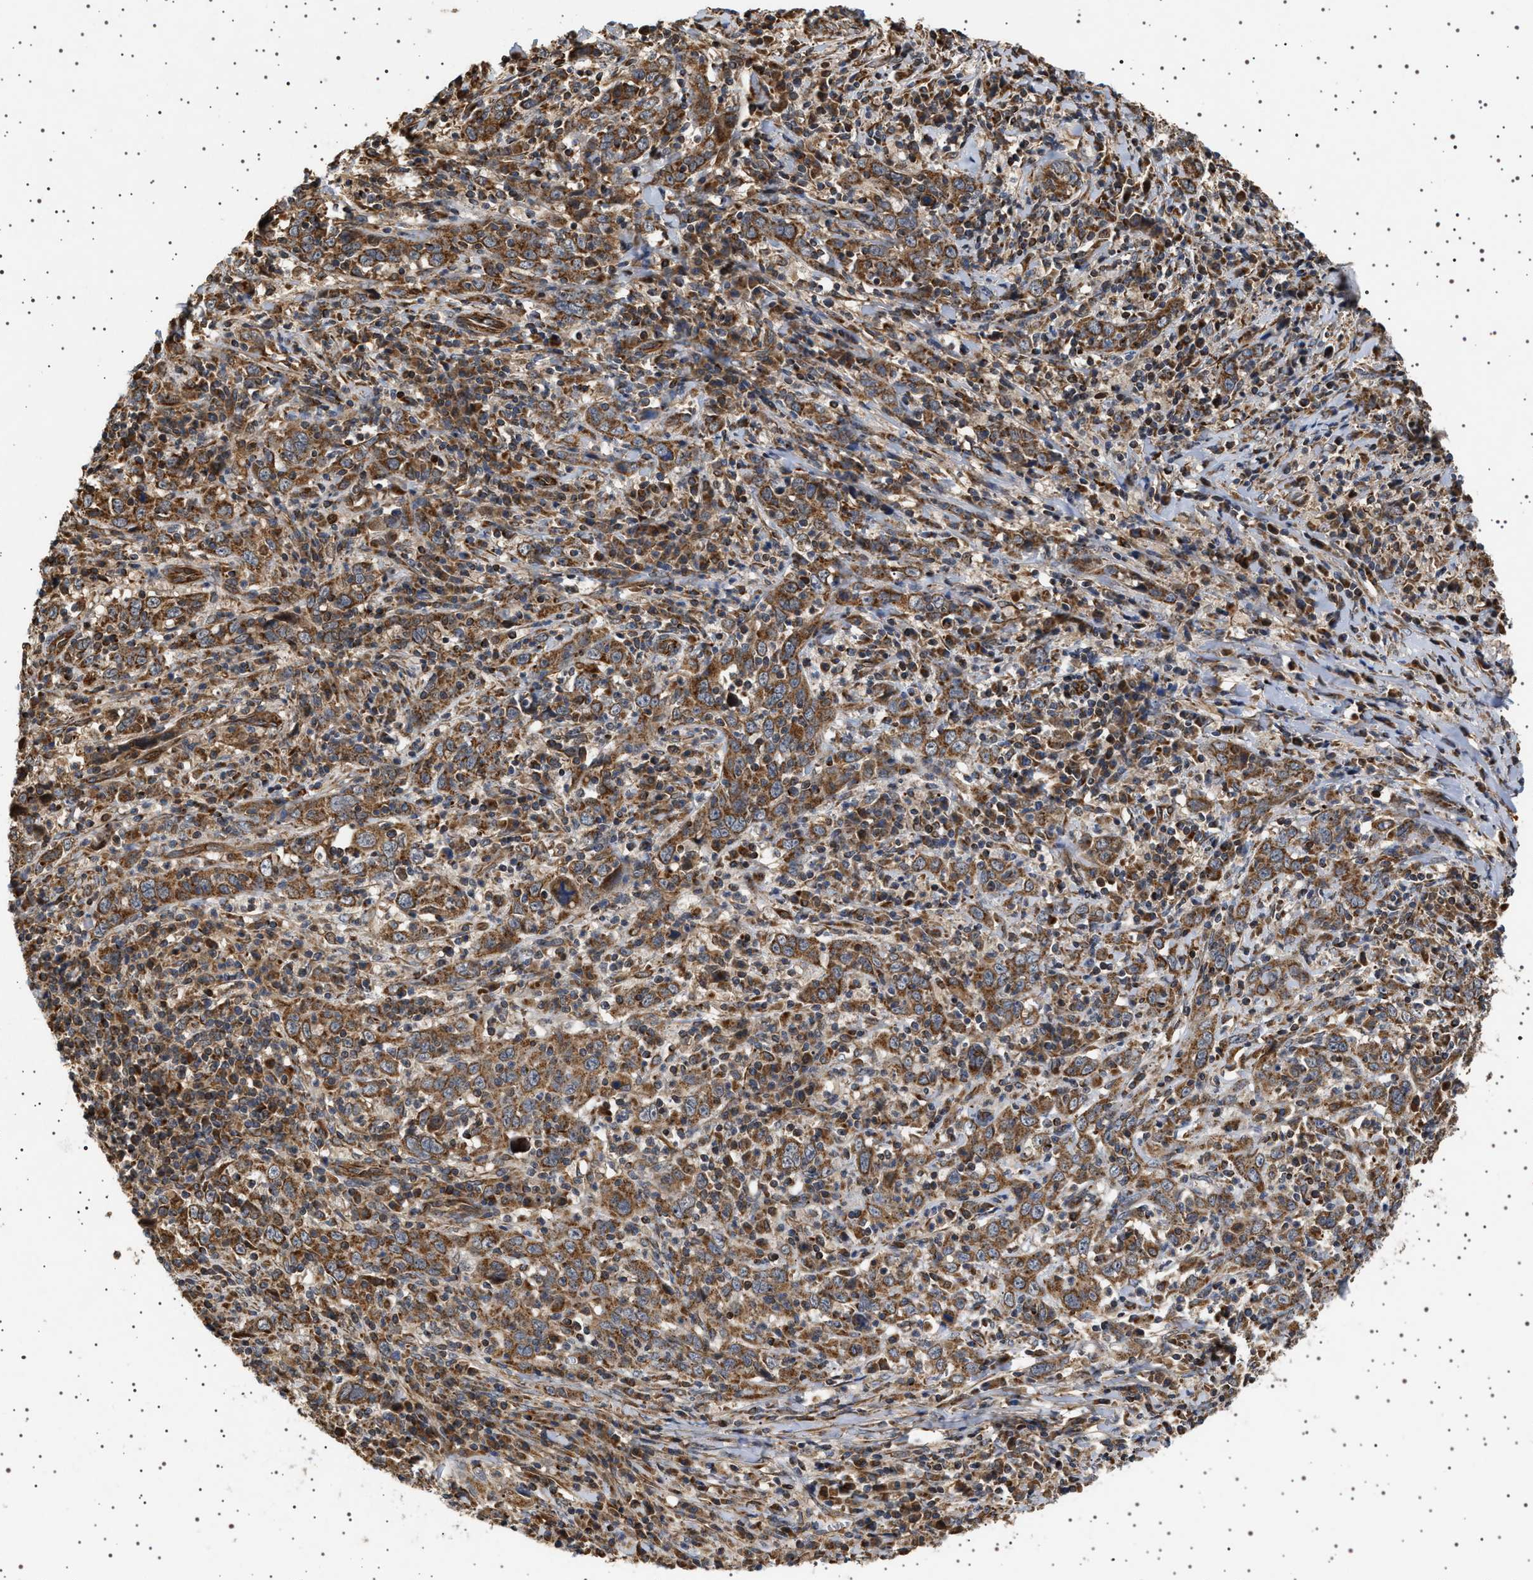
{"staining": {"intensity": "moderate", "quantity": ">75%", "location": "cytoplasmic/membranous"}, "tissue": "cervical cancer", "cell_type": "Tumor cells", "image_type": "cancer", "snomed": [{"axis": "morphology", "description": "Squamous cell carcinoma, NOS"}, {"axis": "topography", "description": "Cervix"}], "caption": "A brown stain labels moderate cytoplasmic/membranous staining of a protein in human cervical cancer (squamous cell carcinoma) tumor cells.", "gene": "TRUB2", "patient": {"sex": "female", "age": 46}}